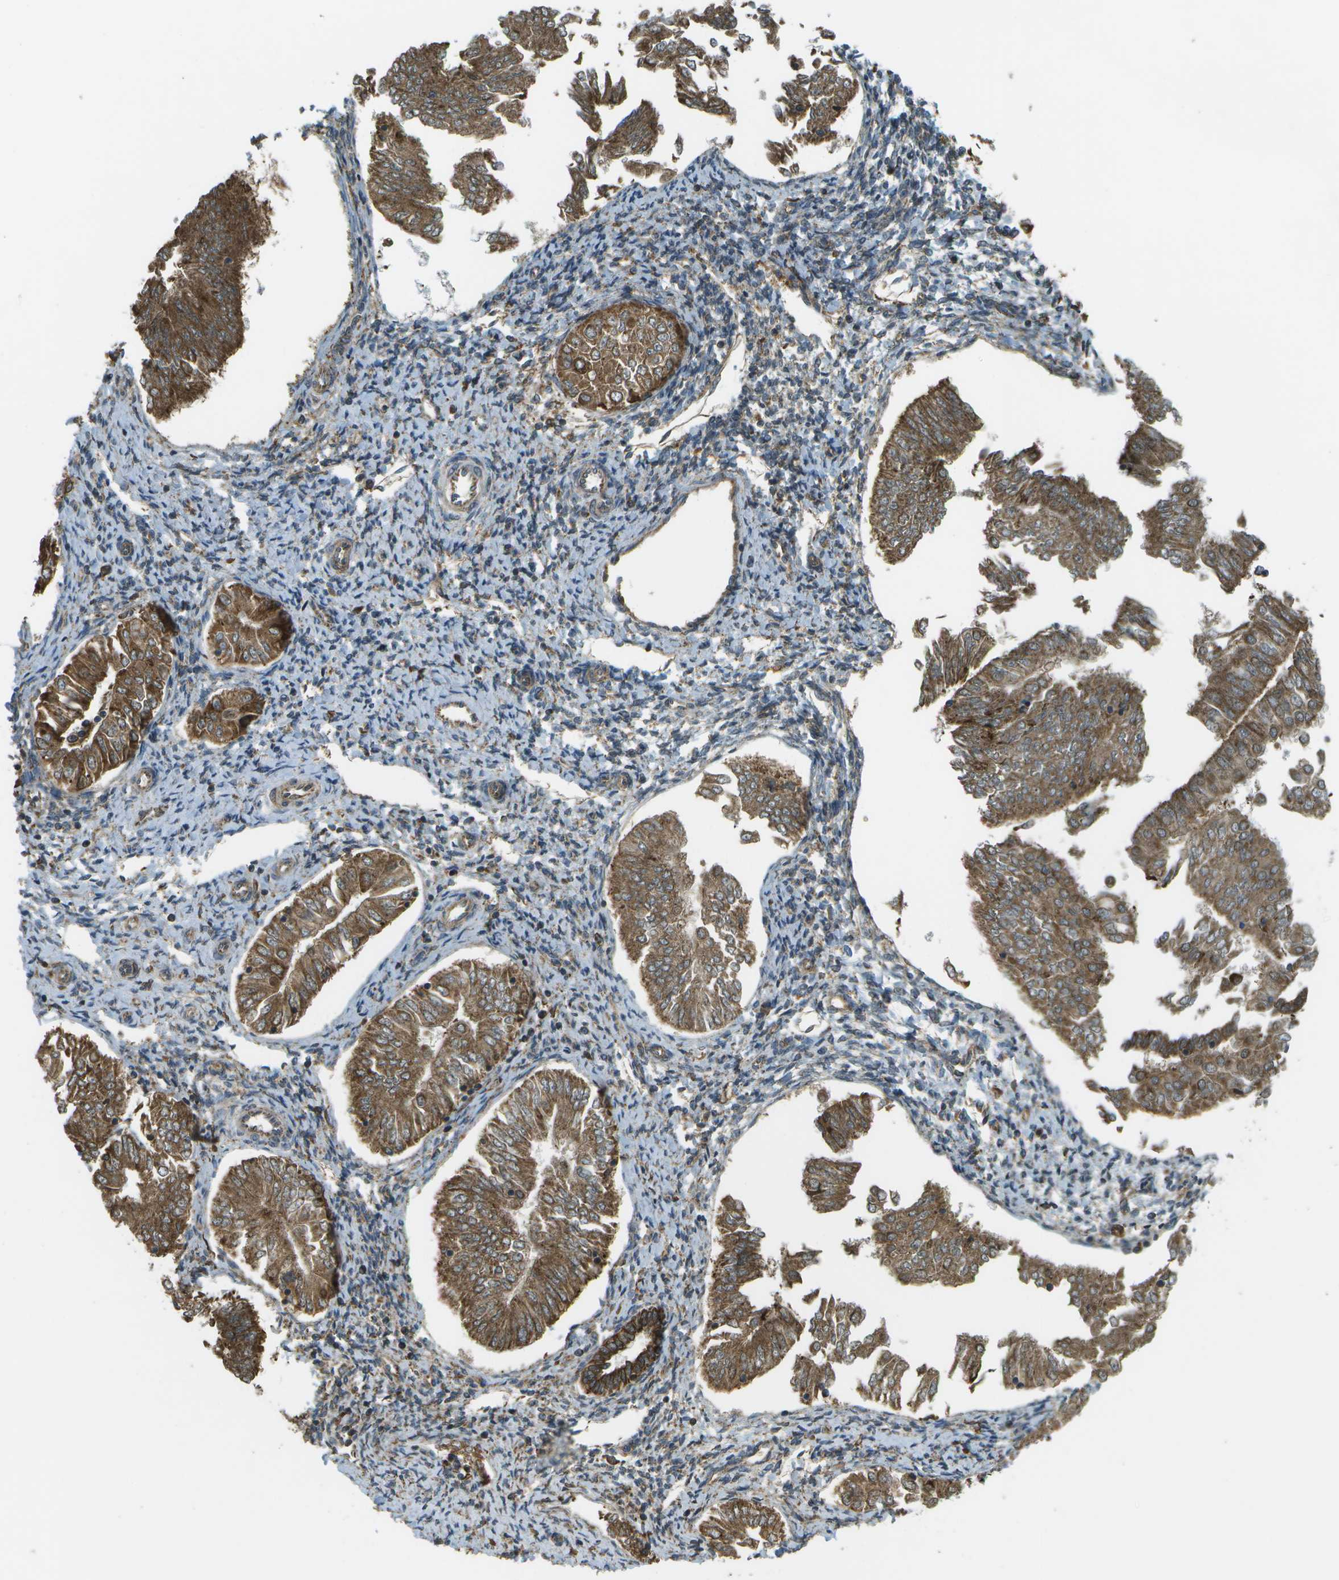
{"staining": {"intensity": "moderate", "quantity": ">75%", "location": "cytoplasmic/membranous"}, "tissue": "endometrial cancer", "cell_type": "Tumor cells", "image_type": "cancer", "snomed": [{"axis": "morphology", "description": "Adenocarcinoma, NOS"}, {"axis": "topography", "description": "Endometrium"}], "caption": "DAB immunohistochemical staining of endometrial adenocarcinoma demonstrates moderate cytoplasmic/membranous protein staining in about >75% of tumor cells.", "gene": "USP30", "patient": {"sex": "female", "age": 53}}